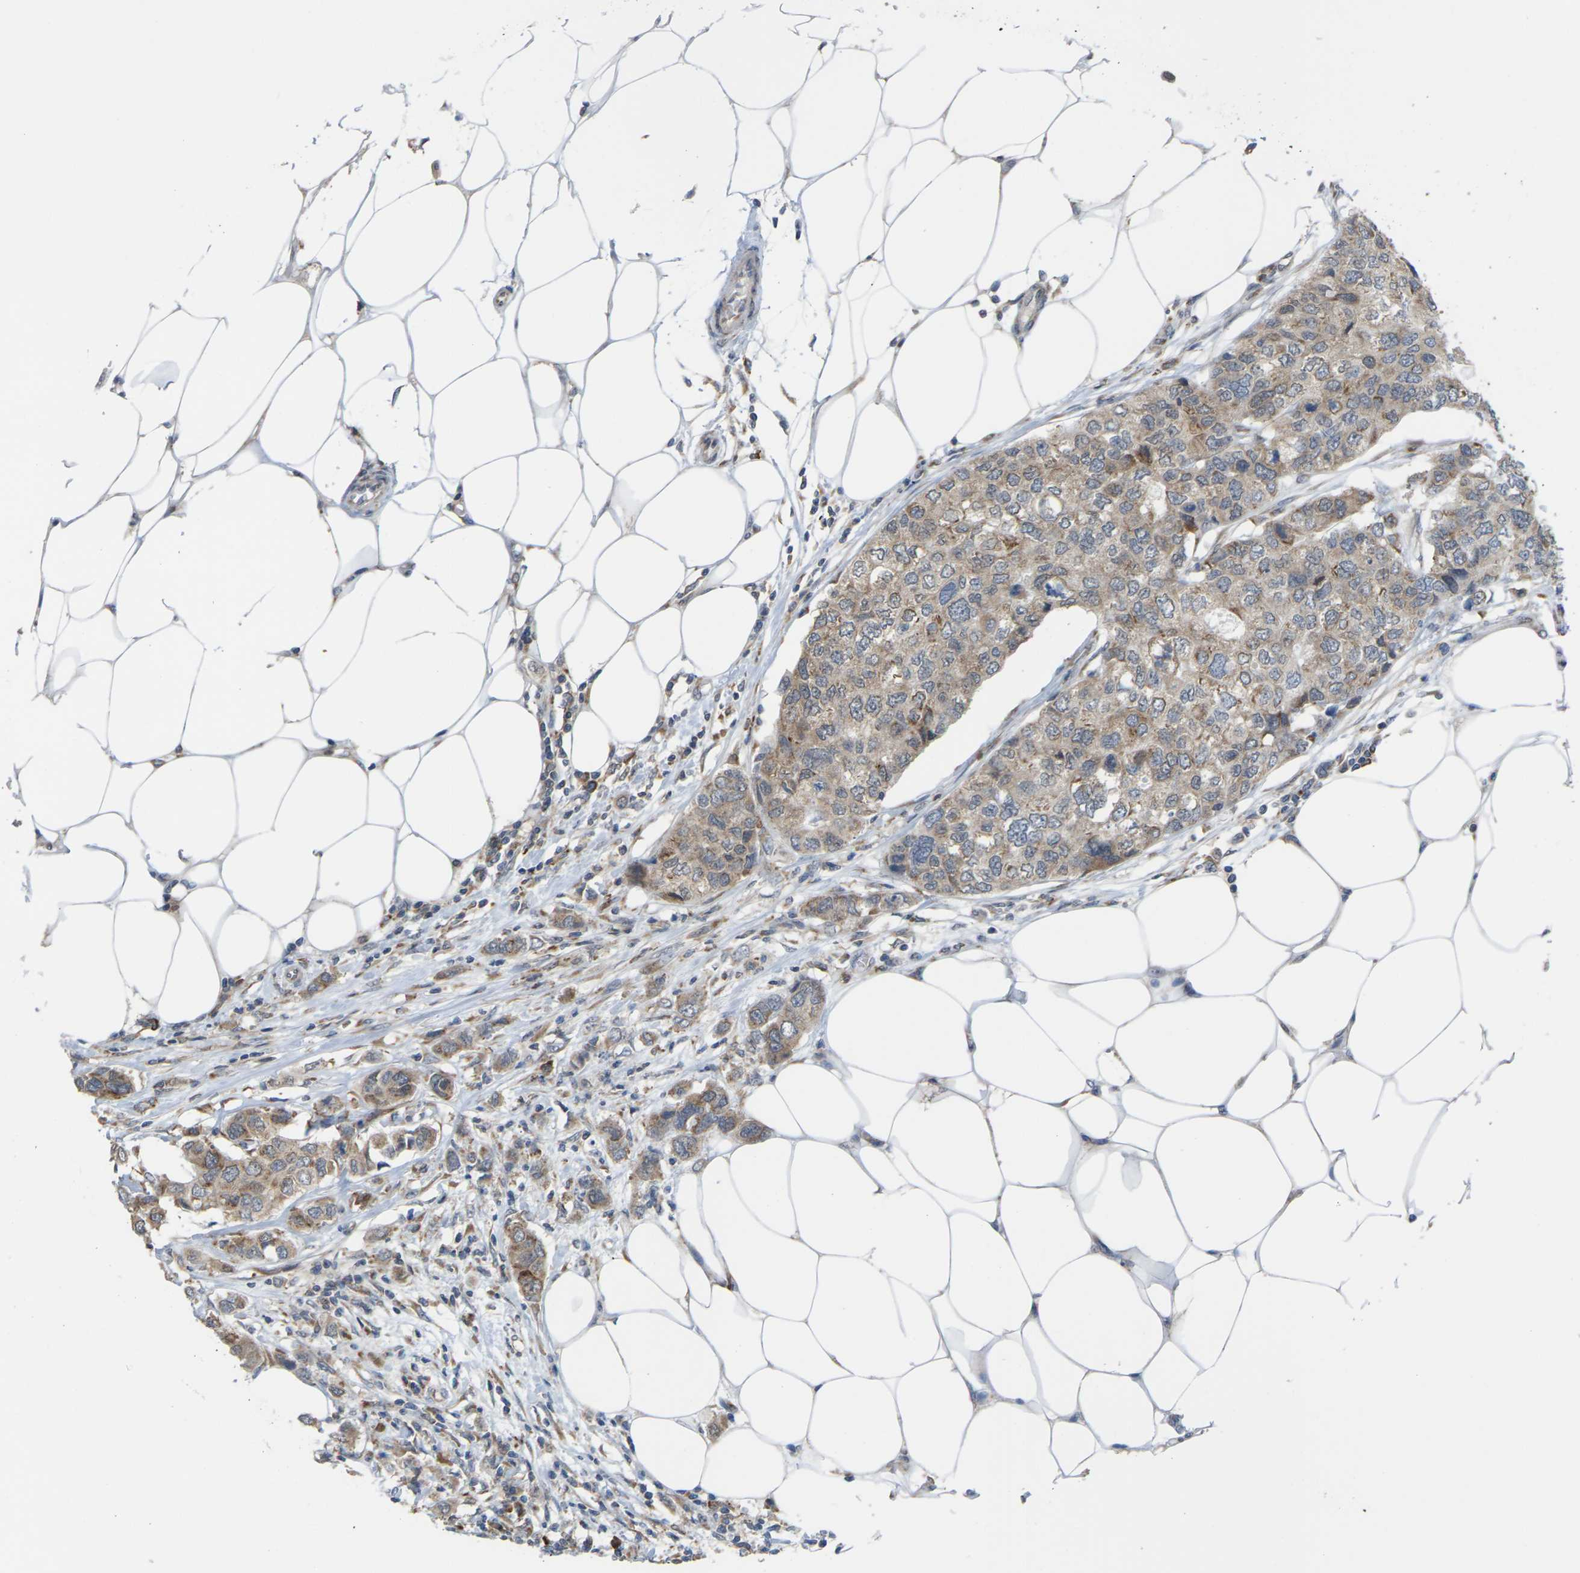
{"staining": {"intensity": "weak", "quantity": ">75%", "location": "cytoplasmic/membranous"}, "tissue": "breast cancer", "cell_type": "Tumor cells", "image_type": "cancer", "snomed": [{"axis": "morphology", "description": "Duct carcinoma"}, {"axis": "topography", "description": "Breast"}], "caption": "High-power microscopy captured an immunohistochemistry (IHC) micrograph of breast cancer, revealing weak cytoplasmic/membranous staining in approximately >75% of tumor cells.", "gene": "PDZK1IP1", "patient": {"sex": "female", "age": 50}}